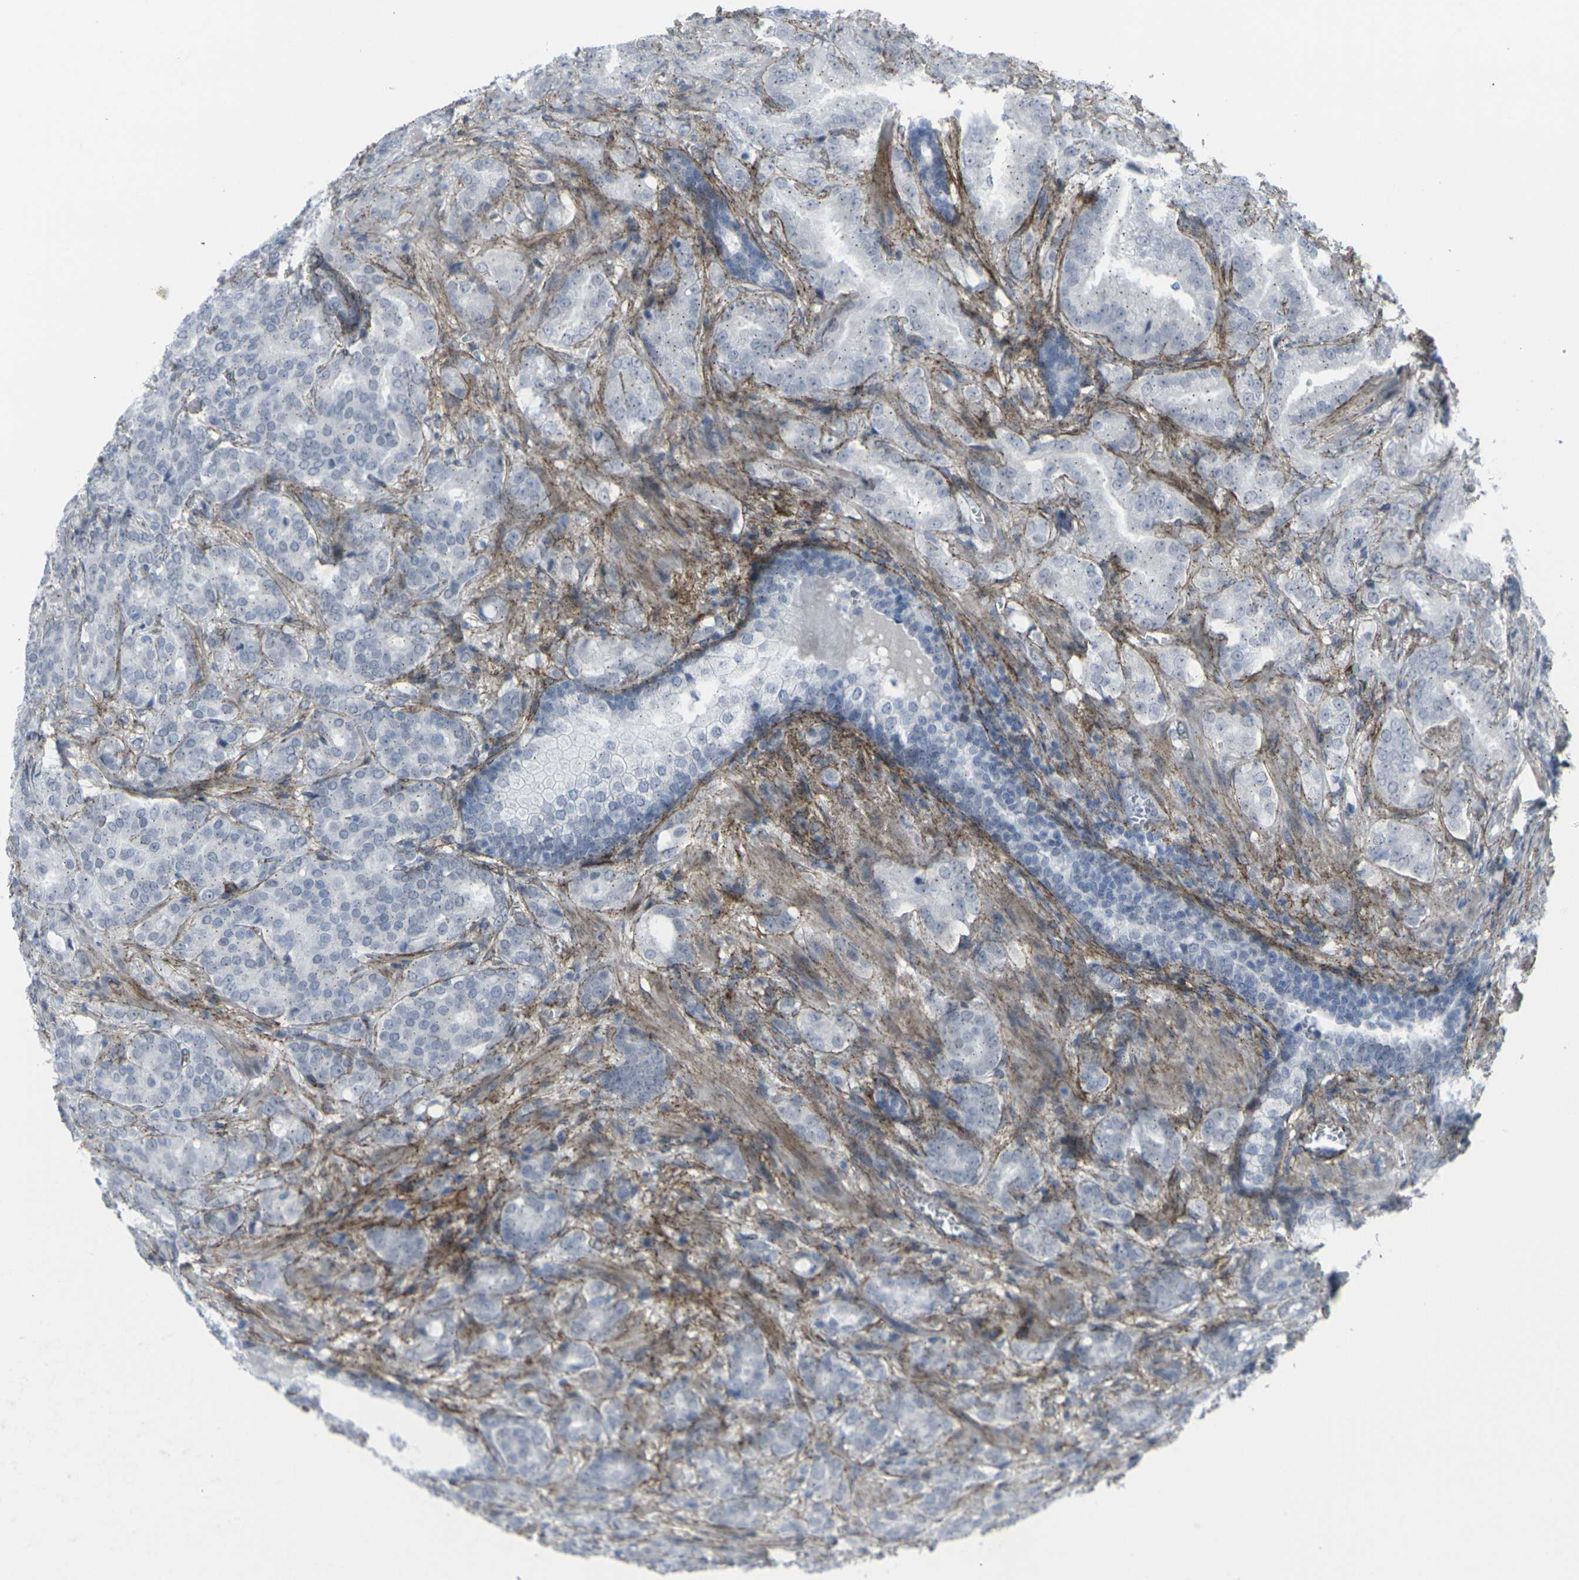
{"staining": {"intensity": "negative", "quantity": "none", "location": "none"}, "tissue": "prostate cancer", "cell_type": "Tumor cells", "image_type": "cancer", "snomed": [{"axis": "morphology", "description": "Adenocarcinoma, High grade"}, {"axis": "topography", "description": "Prostate"}], "caption": "Immunohistochemistry micrograph of neoplastic tissue: human prostate adenocarcinoma (high-grade) stained with DAB exhibits no significant protein staining in tumor cells.", "gene": "CDH11", "patient": {"sex": "male", "age": 64}}